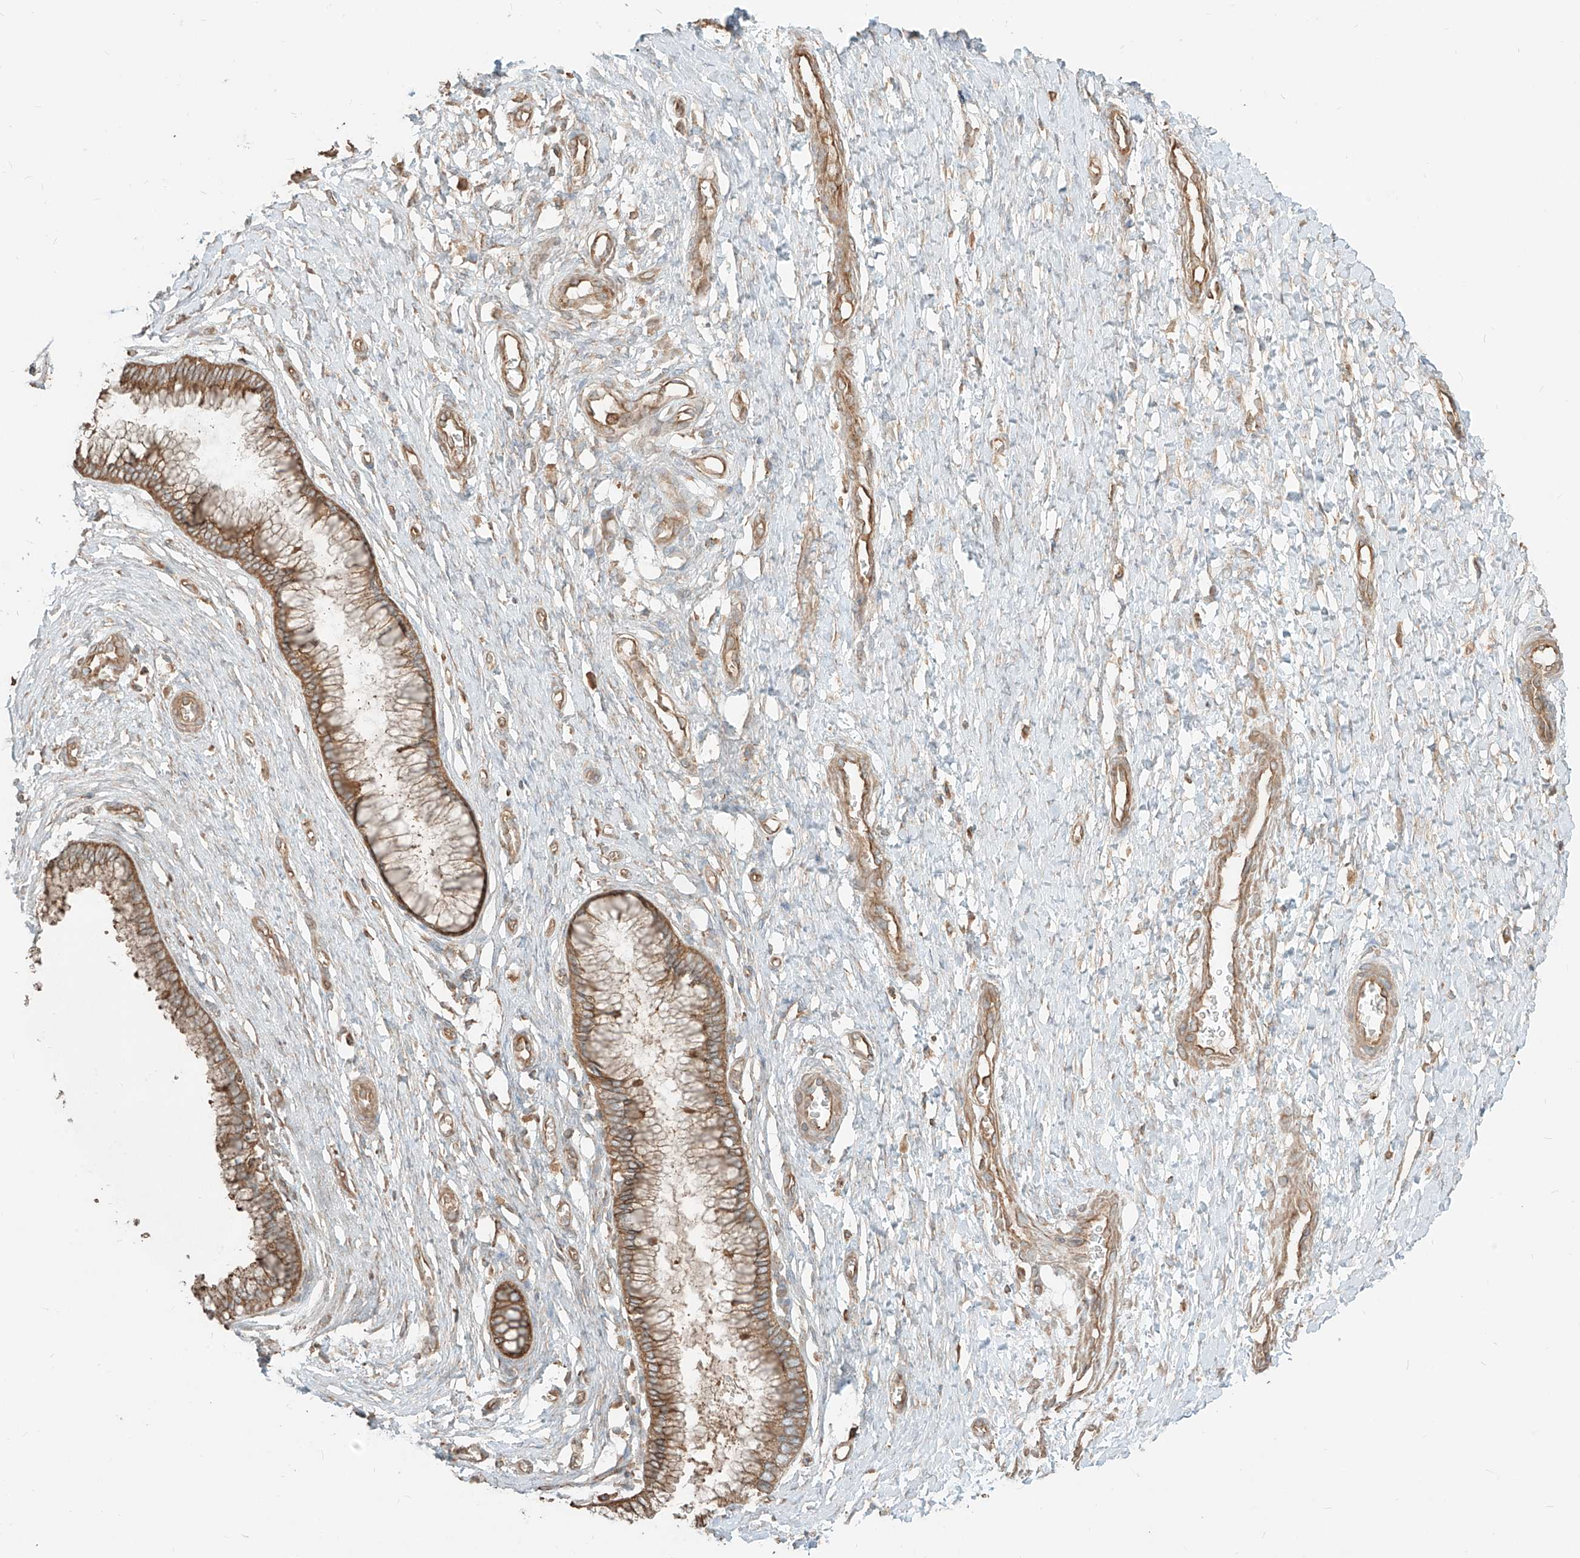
{"staining": {"intensity": "moderate", "quantity": ">75%", "location": "cytoplasmic/membranous"}, "tissue": "cervix", "cell_type": "Glandular cells", "image_type": "normal", "snomed": [{"axis": "morphology", "description": "Normal tissue, NOS"}, {"axis": "topography", "description": "Cervix"}], "caption": "Glandular cells exhibit moderate cytoplasmic/membranous expression in approximately >75% of cells in normal cervix.", "gene": "CCDC115", "patient": {"sex": "female", "age": 55}}